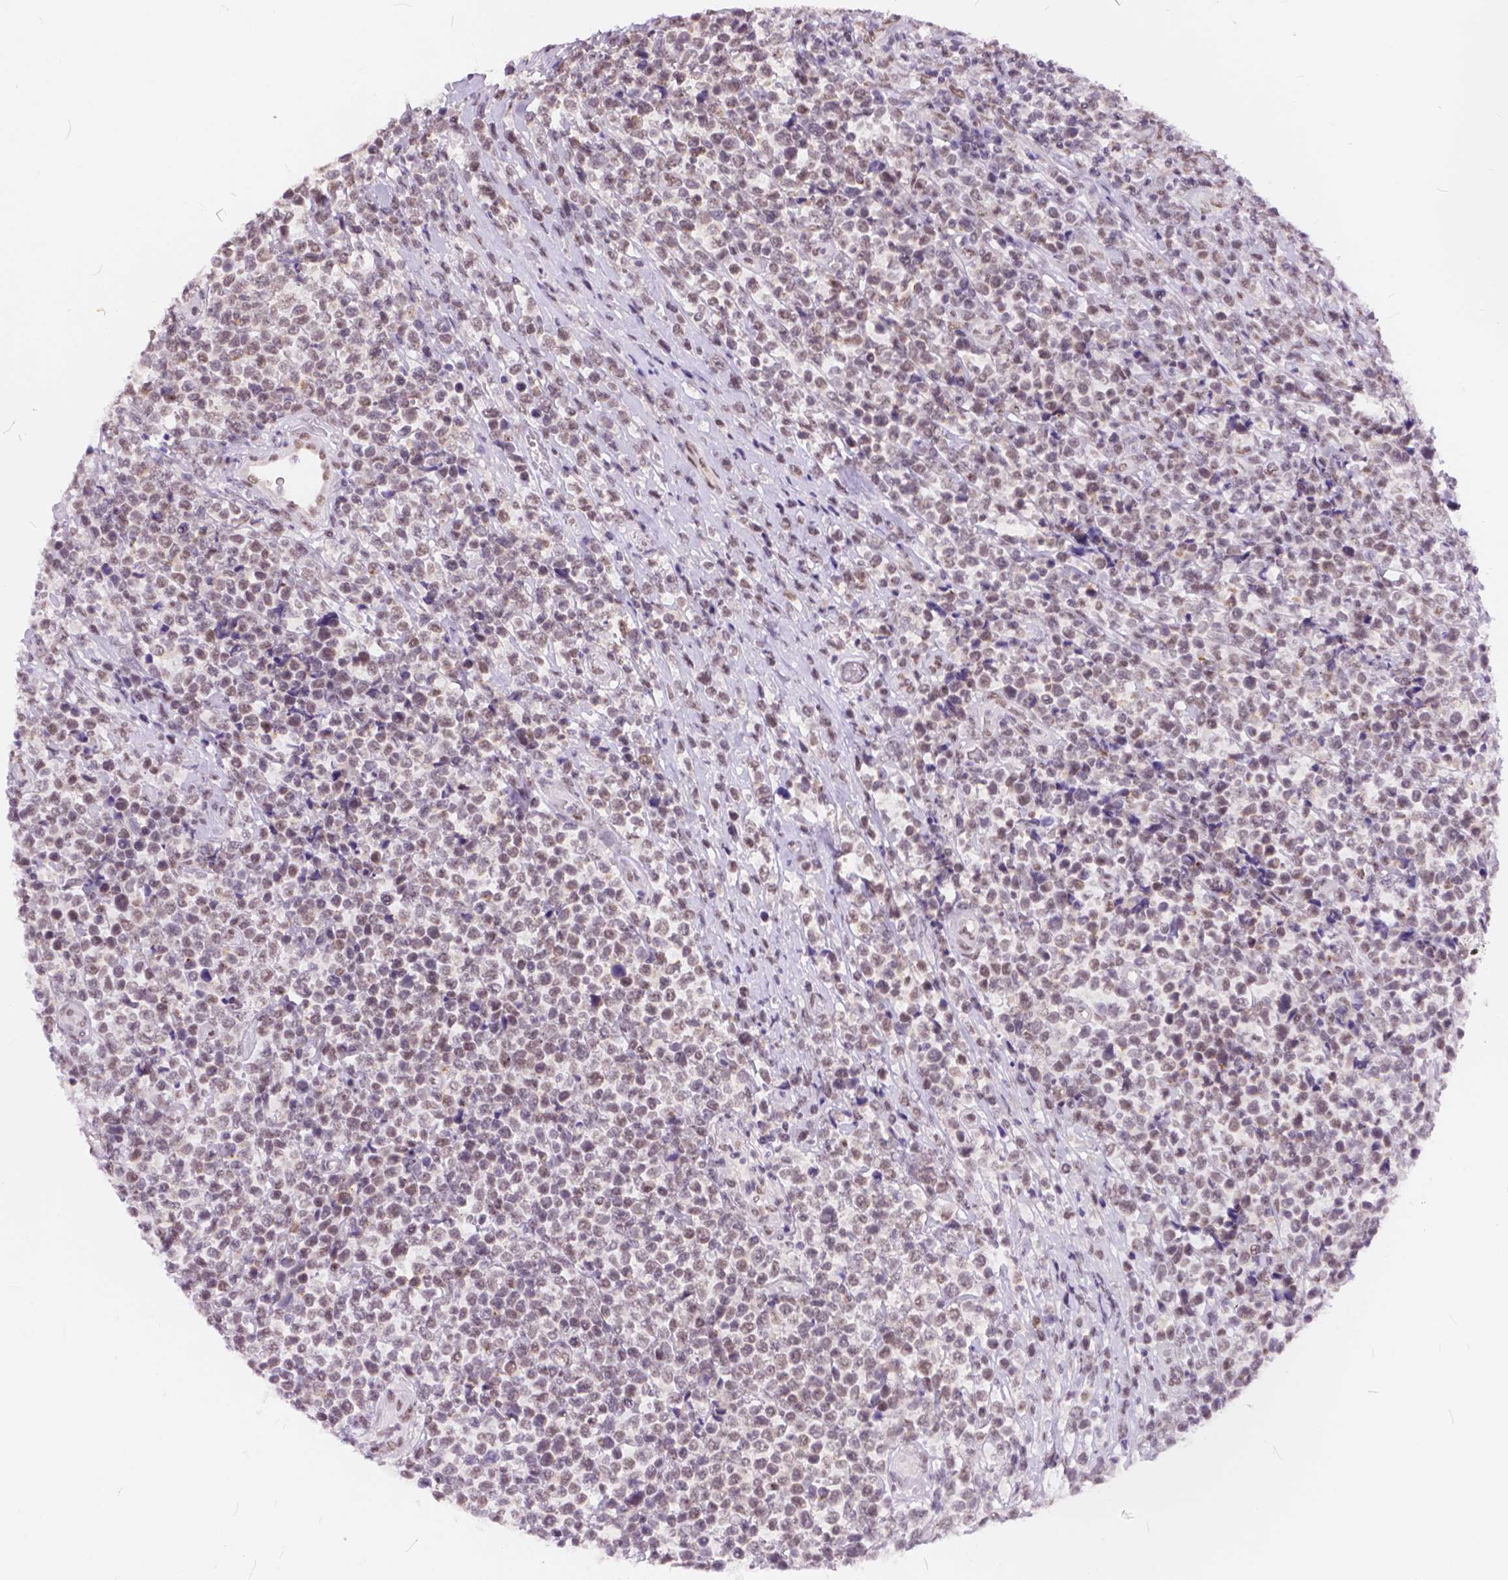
{"staining": {"intensity": "weak", "quantity": ">75%", "location": "nuclear"}, "tissue": "lymphoma", "cell_type": "Tumor cells", "image_type": "cancer", "snomed": [{"axis": "morphology", "description": "Malignant lymphoma, non-Hodgkin's type, High grade"}, {"axis": "topography", "description": "Soft tissue"}], "caption": "Brown immunohistochemical staining in human high-grade malignant lymphoma, non-Hodgkin's type displays weak nuclear staining in about >75% of tumor cells.", "gene": "FAM53A", "patient": {"sex": "female", "age": 56}}